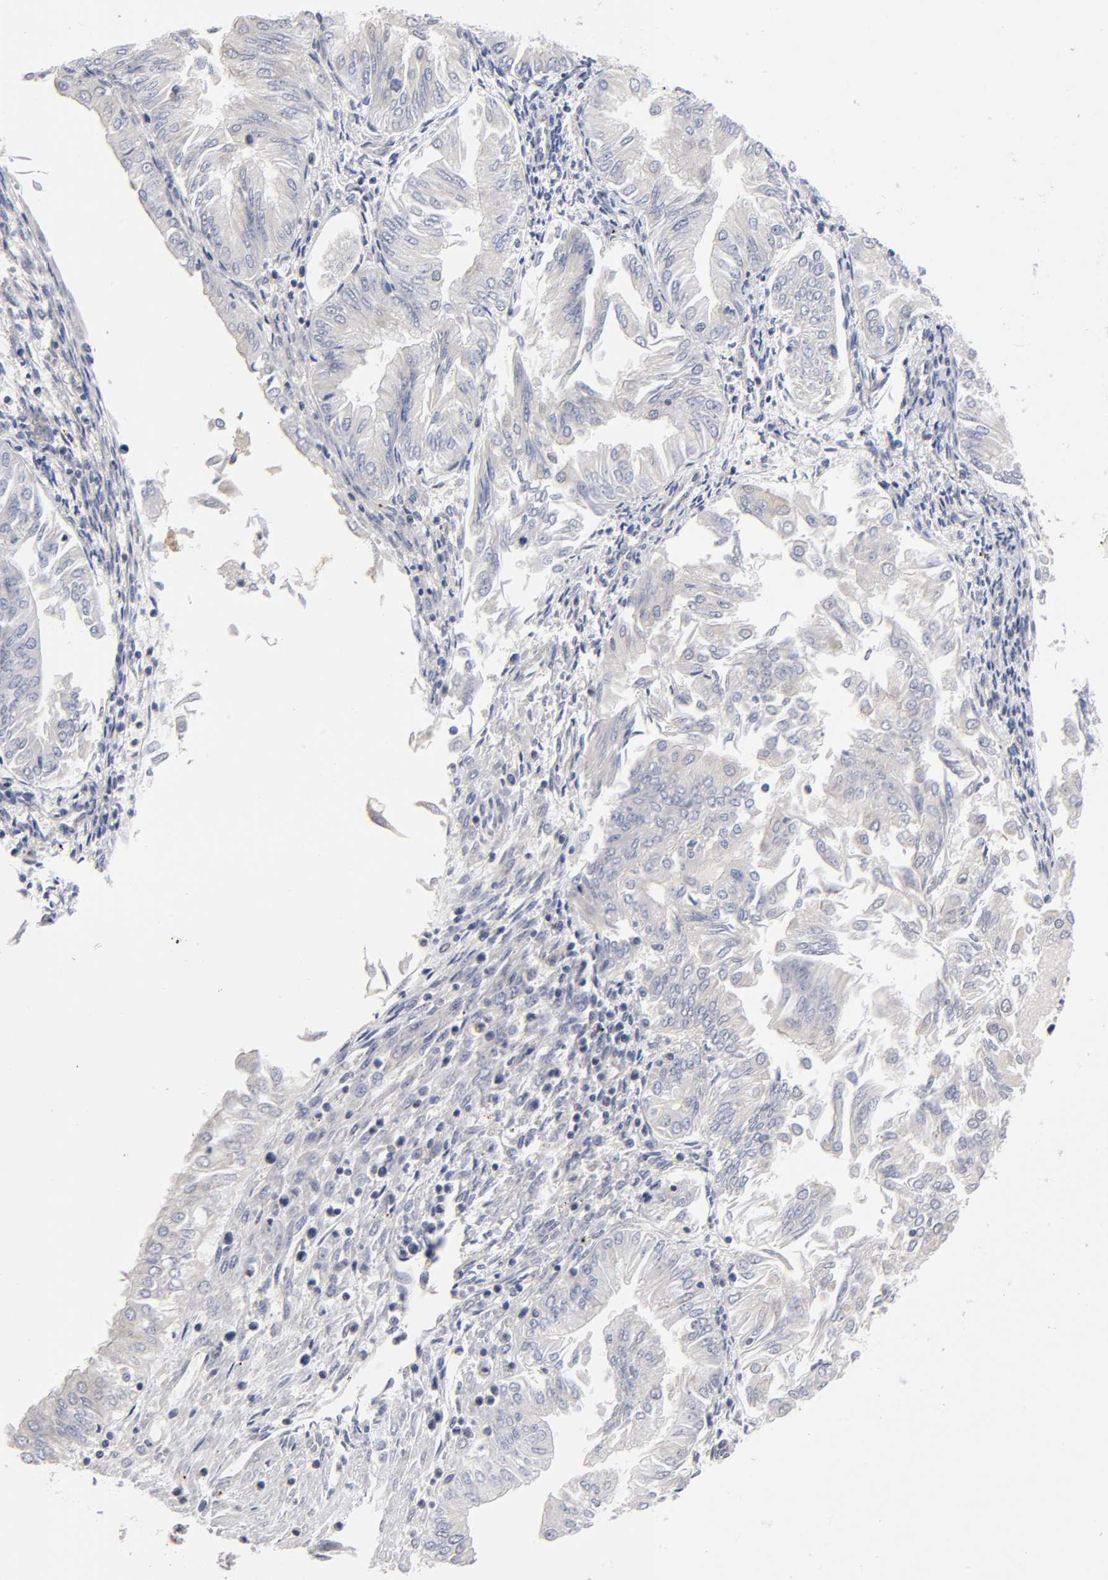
{"staining": {"intensity": "weak", "quantity": "<25%", "location": "cytoplasmic/membranous"}, "tissue": "endometrial cancer", "cell_type": "Tumor cells", "image_type": "cancer", "snomed": [{"axis": "morphology", "description": "Adenocarcinoma, NOS"}, {"axis": "topography", "description": "Endometrium"}], "caption": "Tumor cells are negative for brown protein staining in endometrial adenocarcinoma. (DAB IHC with hematoxylin counter stain).", "gene": "STRN3", "patient": {"sex": "female", "age": 53}}